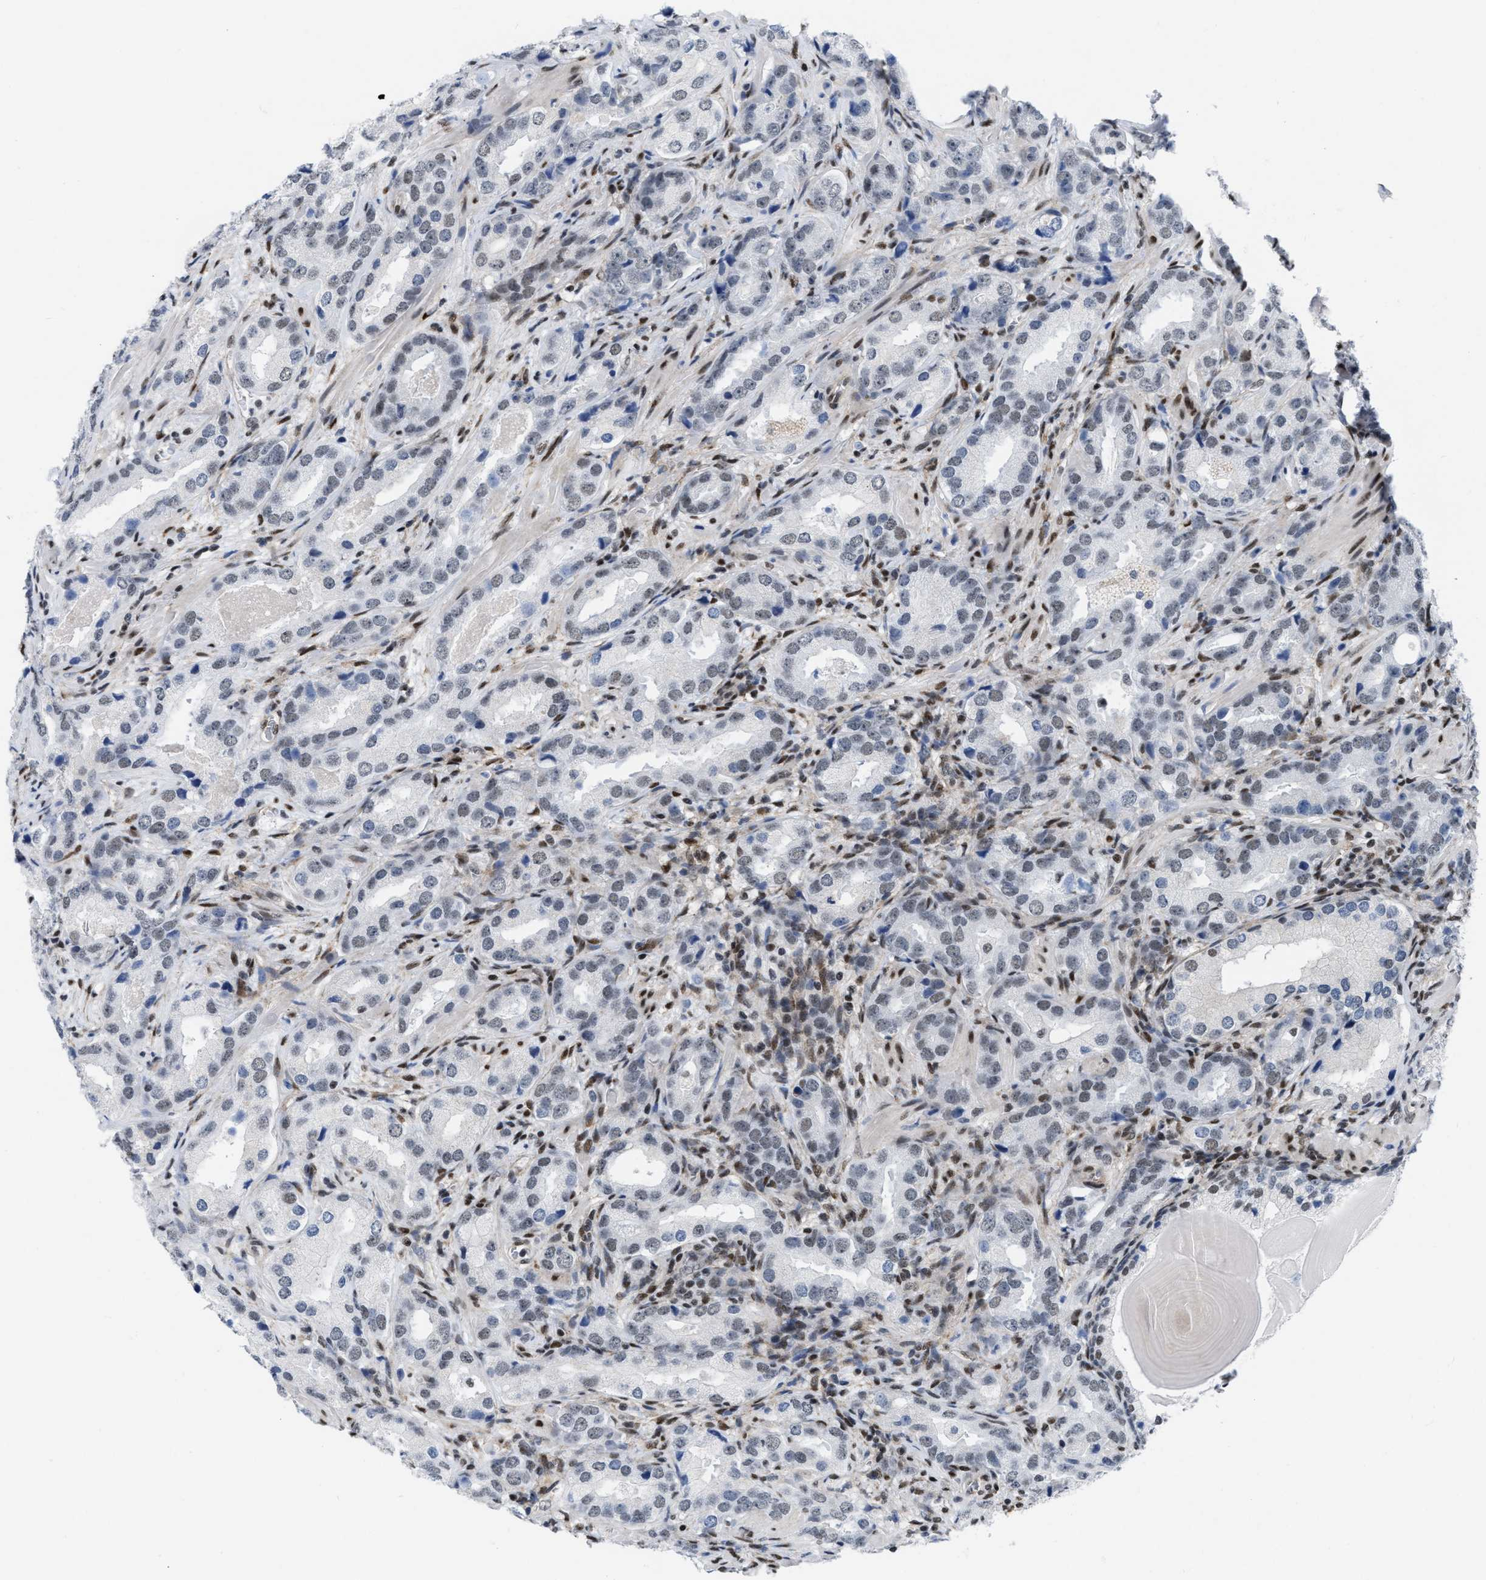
{"staining": {"intensity": "weak", "quantity": "<25%", "location": "nuclear"}, "tissue": "prostate cancer", "cell_type": "Tumor cells", "image_type": "cancer", "snomed": [{"axis": "morphology", "description": "Adenocarcinoma, High grade"}, {"axis": "topography", "description": "Prostate"}], "caption": "Immunohistochemical staining of human prostate cancer exhibits no significant staining in tumor cells.", "gene": "MIER1", "patient": {"sex": "male", "age": 63}}